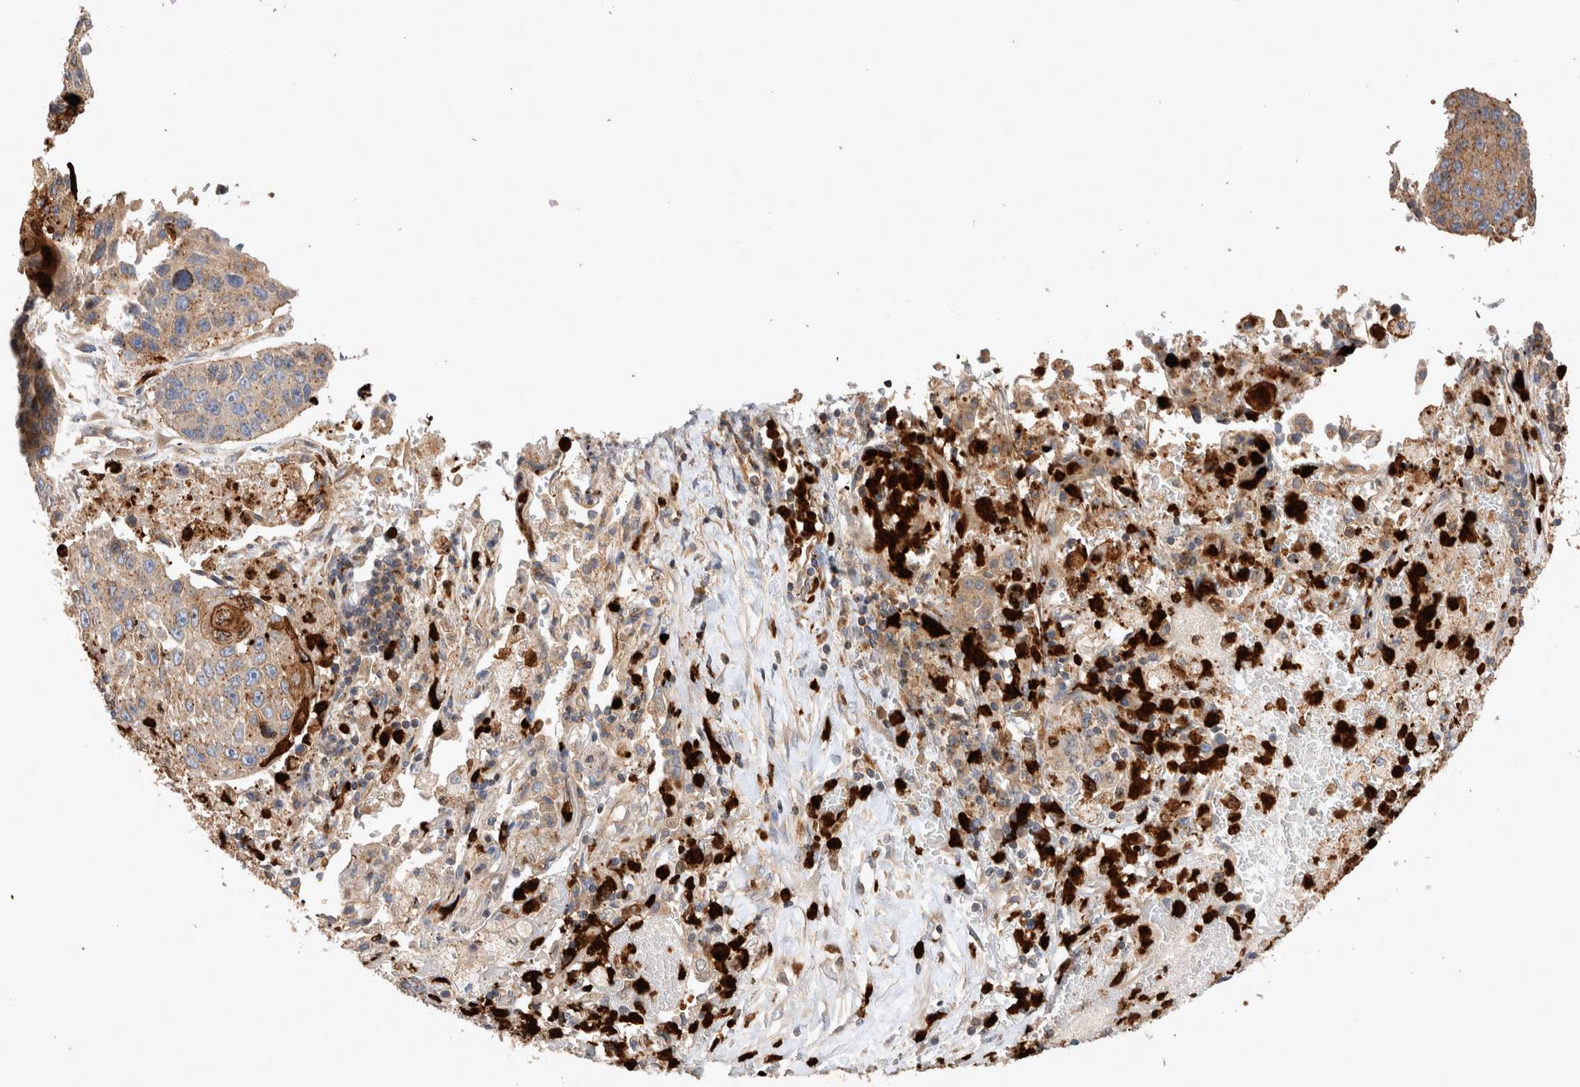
{"staining": {"intensity": "moderate", "quantity": ">75%", "location": "cytoplasmic/membranous"}, "tissue": "lung cancer", "cell_type": "Tumor cells", "image_type": "cancer", "snomed": [{"axis": "morphology", "description": "Squamous cell carcinoma, NOS"}, {"axis": "topography", "description": "Lung"}], "caption": "Squamous cell carcinoma (lung) stained for a protein (brown) exhibits moderate cytoplasmic/membranous positive staining in about >75% of tumor cells.", "gene": "NXT2", "patient": {"sex": "male", "age": 61}}